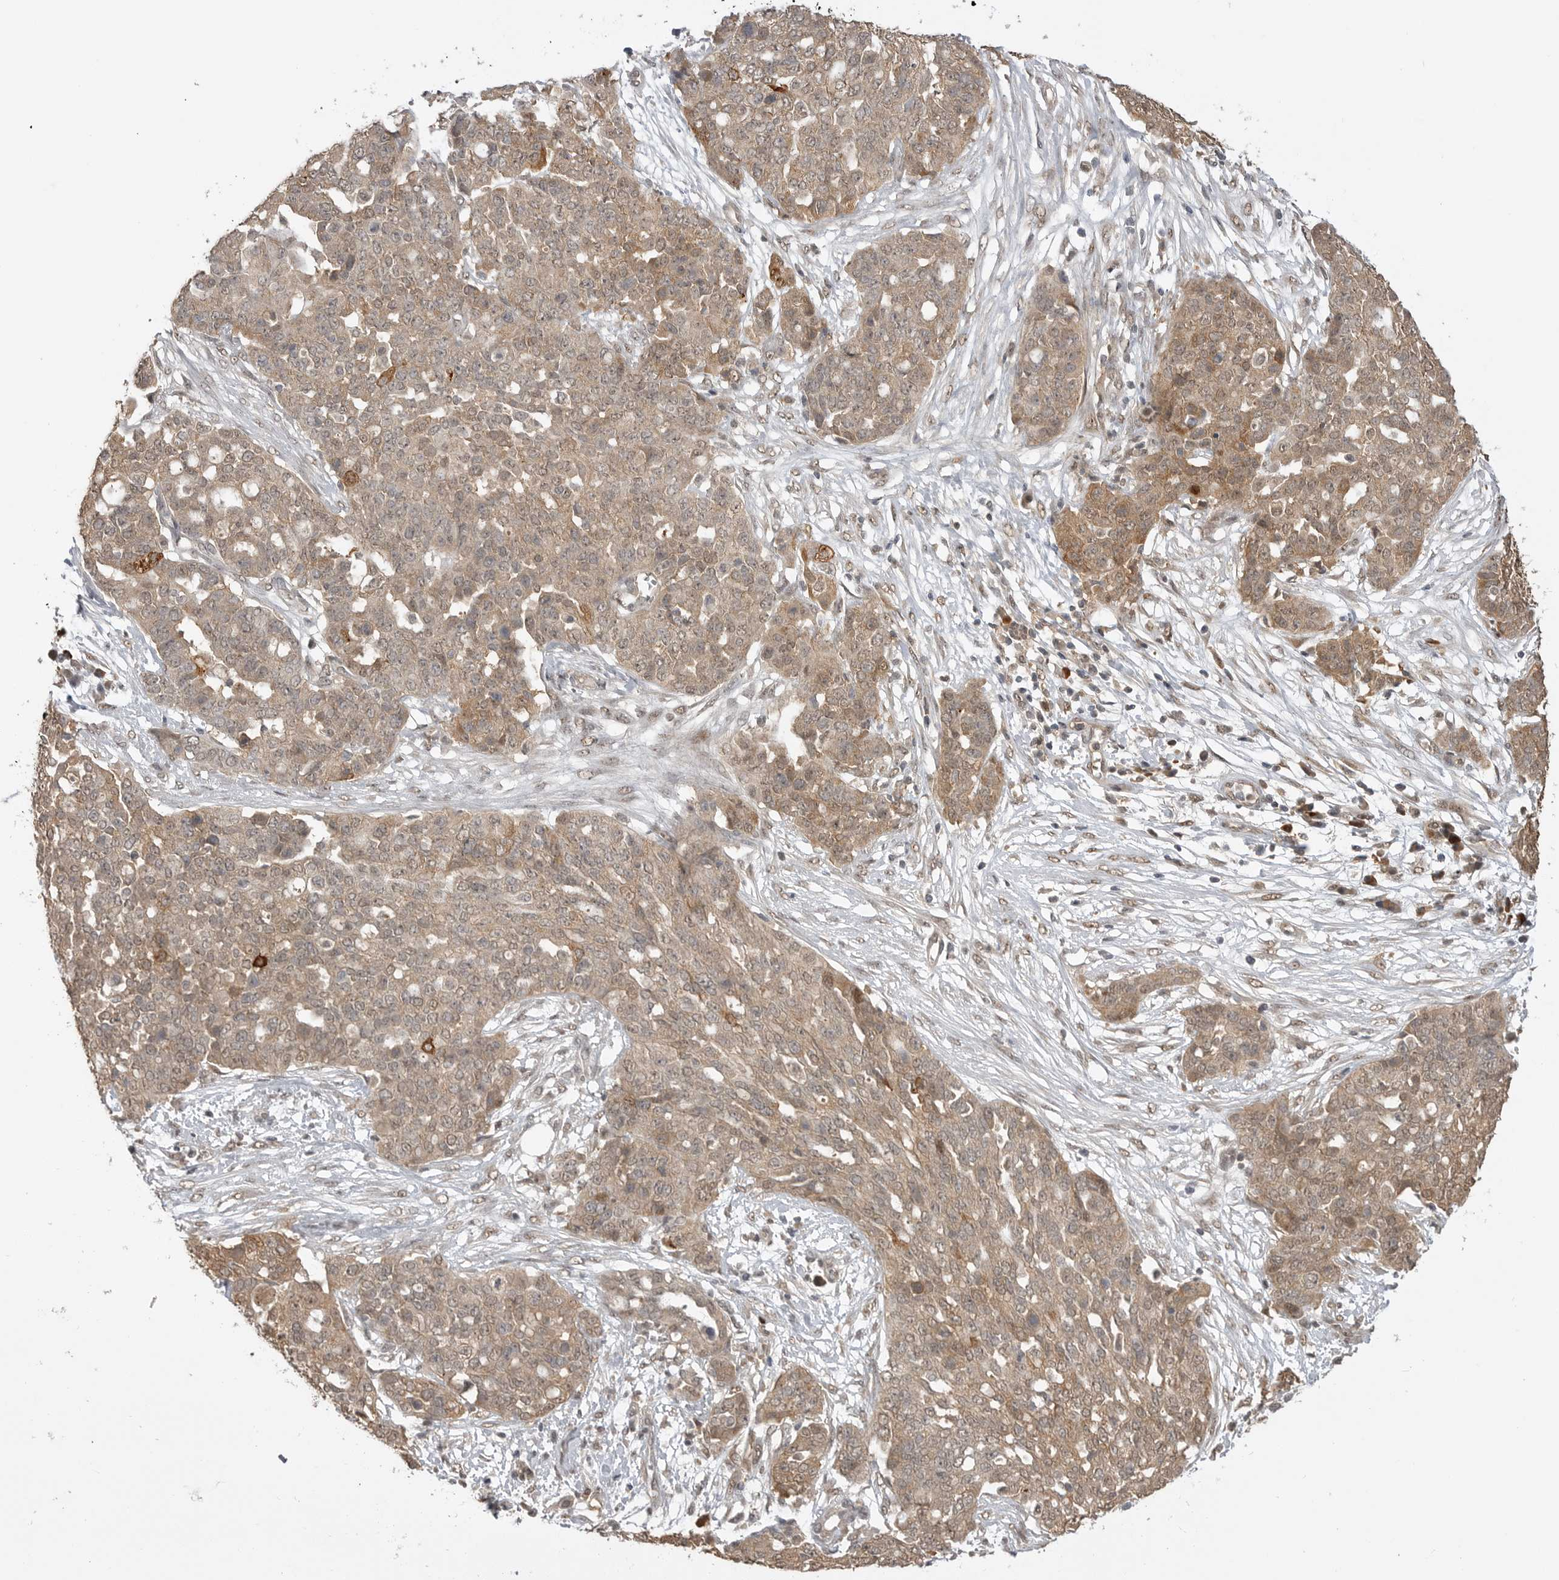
{"staining": {"intensity": "weak", "quantity": ">75%", "location": "cytoplasmic/membranous"}, "tissue": "ovarian cancer", "cell_type": "Tumor cells", "image_type": "cancer", "snomed": [{"axis": "morphology", "description": "Cystadenocarcinoma, serous, NOS"}, {"axis": "topography", "description": "Soft tissue"}, {"axis": "topography", "description": "Ovary"}], "caption": "Immunohistochemistry image of ovarian serous cystadenocarcinoma stained for a protein (brown), which displays low levels of weak cytoplasmic/membranous positivity in approximately >75% of tumor cells.", "gene": "ASPSCR1", "patient": {"sex": "female", "age": 57}}